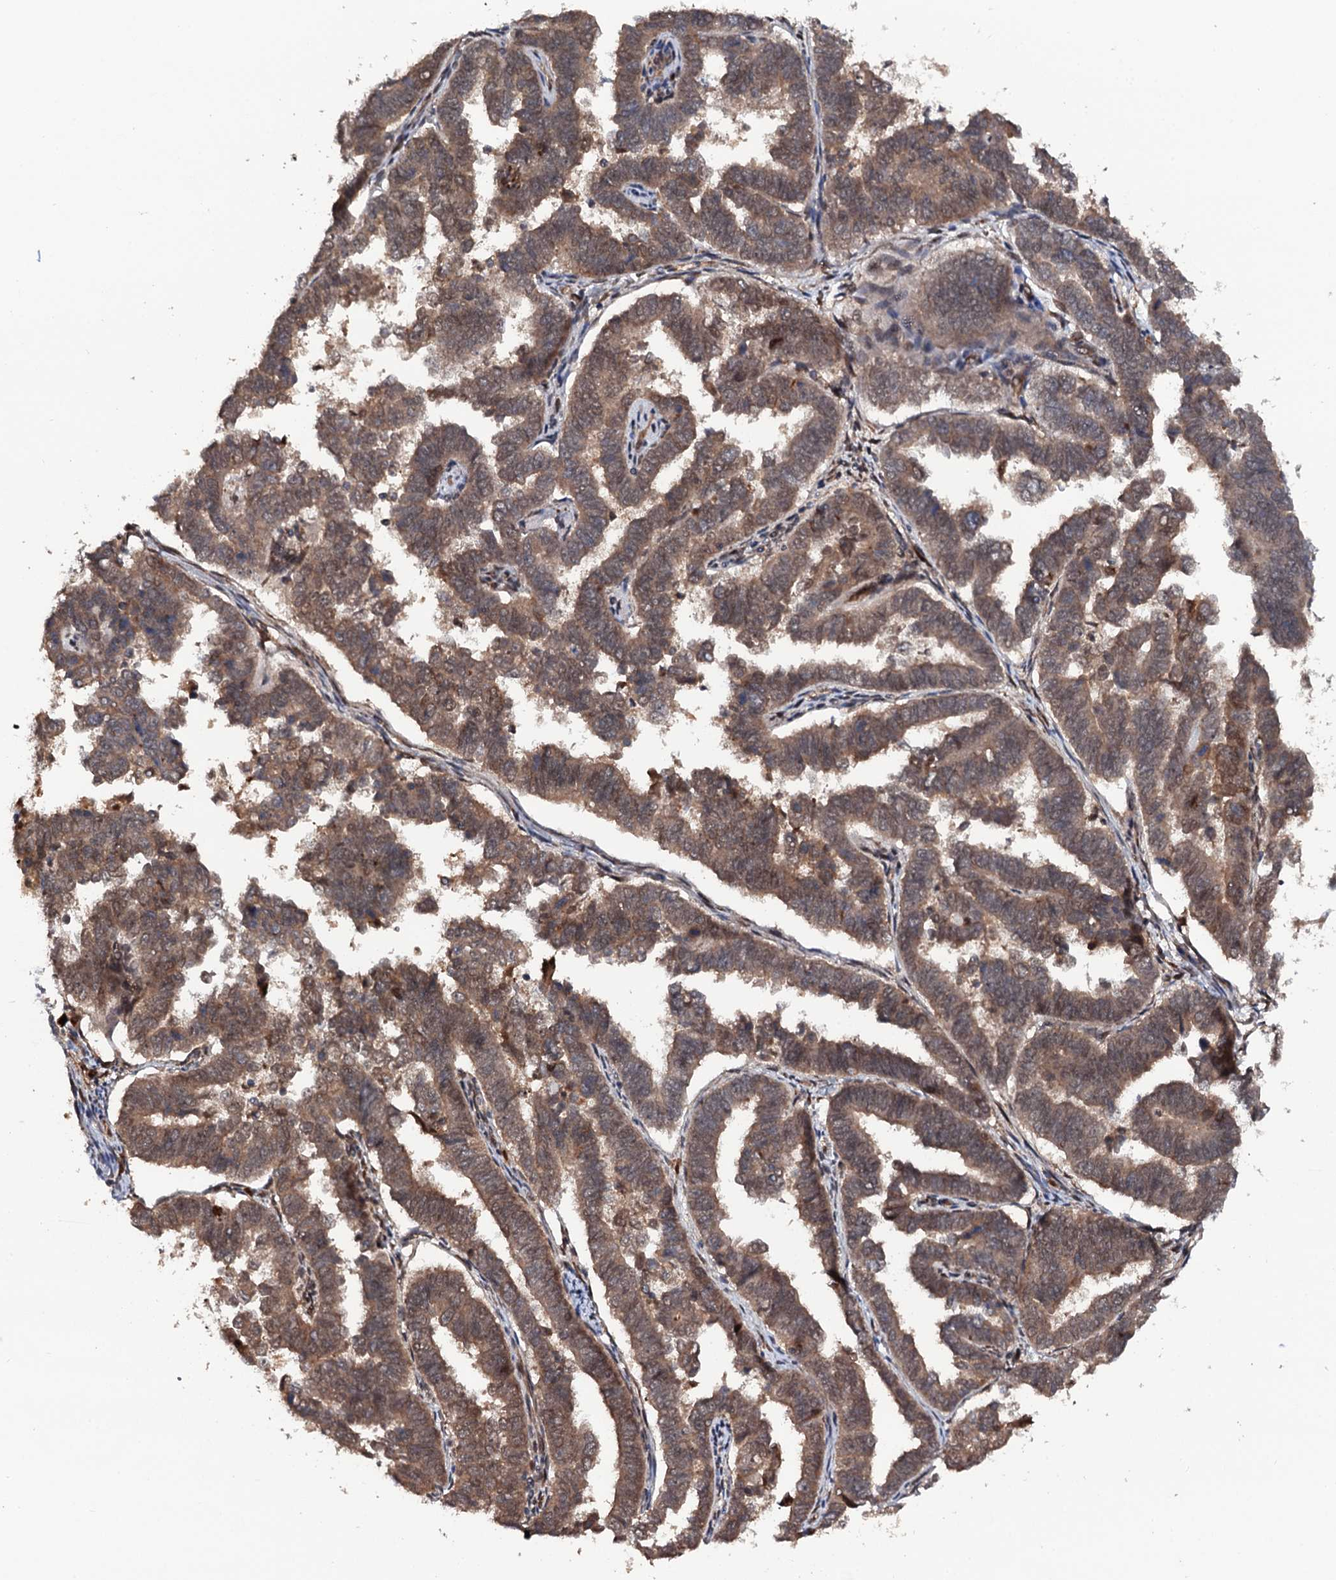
{"staining": {"intensity": "moderate", "quantity": ">75%", "location": "cytoplasmic/membranous"}, "tissue": "endometrial cancer", "cell_type": "Tumor cells", "image_type": "cancer", "snomed": [{"axis": "morphology", "description": "Adenocarcinoma, NOS"}, {"axis": "topography", "description": "Endometrium"}], "caption": "A brown stain labels moderate cytoplasmic/membranous expression of a protein in endometrial cancer (adenocarcinoma) tumor cells.", "gene": "CDC23", "patient": {"sex": "female", "age": 75}}